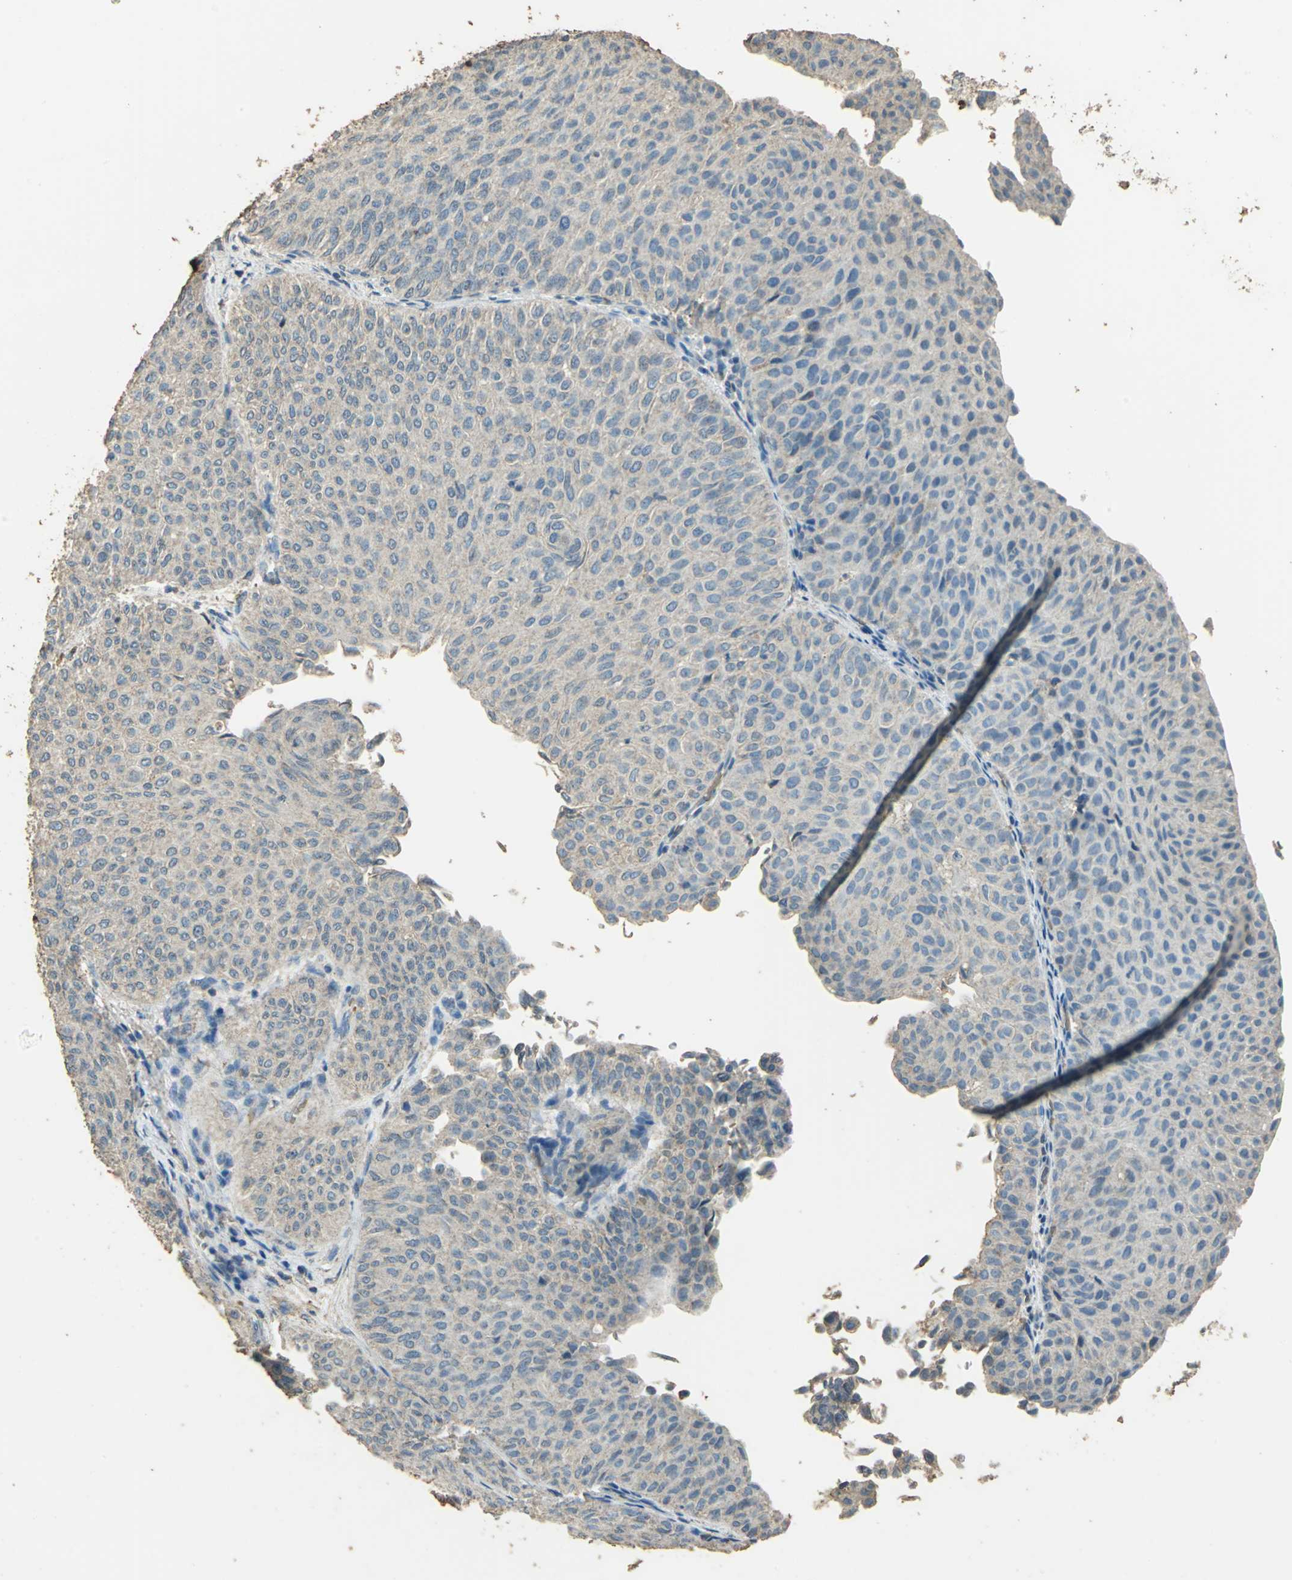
{"staining": {"intensity": "weak", "quantity": "25%-75%", "location": "cytoplasmic/membranous"}, "tissue": "urothelial cancer", "cell_type": "Tumor cells", "image_type": "cancer", "snomed": [{"axis": "morphology", "description": "Urothelial carcinoma, Low grade"}, {"axis": "topography", "description": "Urinary bladder"}], "caption": "Immunohistochemistry of urothelial carcinoma (low-grade) reveals low levels of weak cytoplasmic/membranous expression in about 25%-75% of tumor cells.", "gene": "TRAPPC2", "patient": {"sex": "male", "age": 78}}